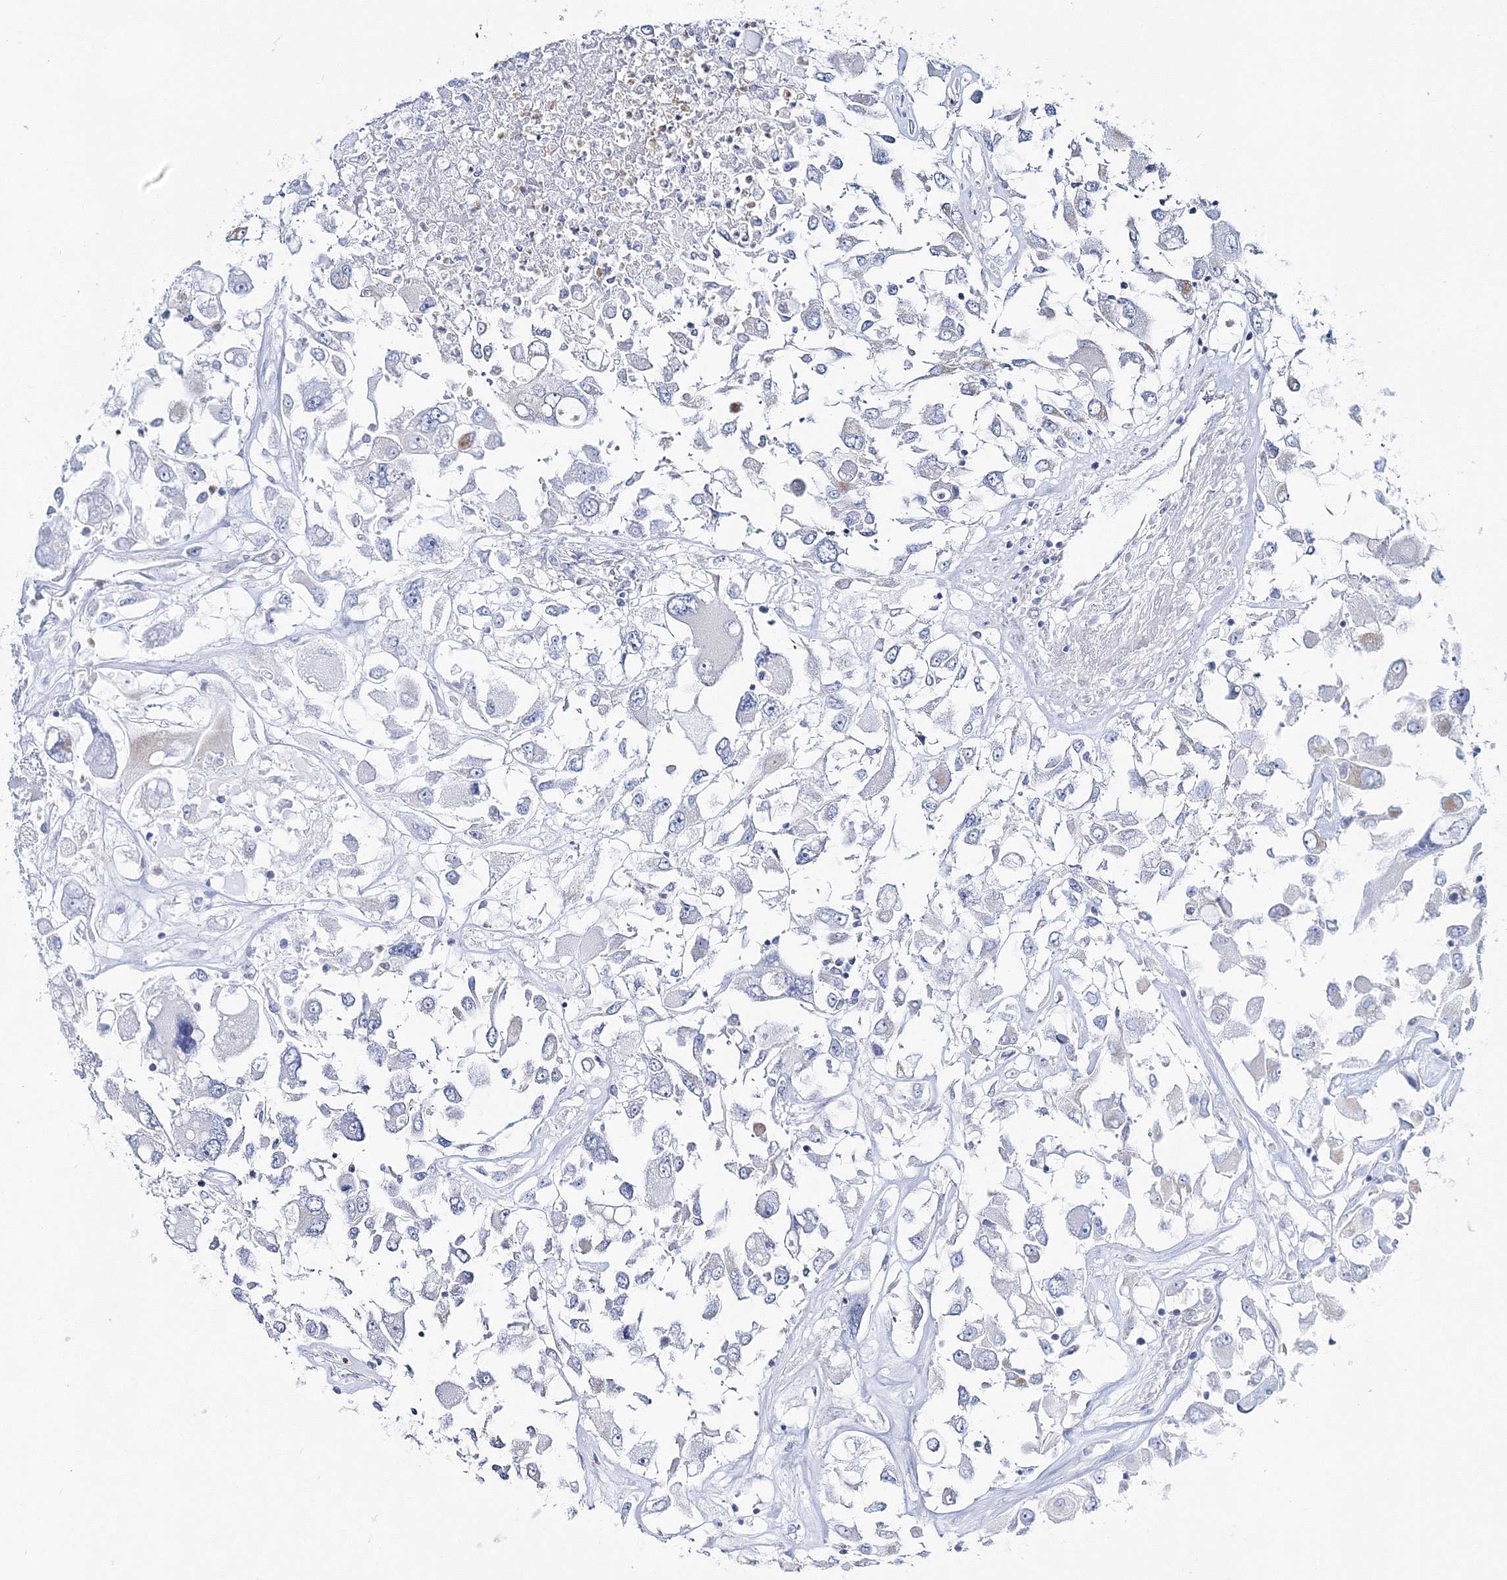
{"staining": {"intensity": "negative", "quantity": "none", "location": "none"}, "tissue": "renal cancer", "cell_type": "Tumor cells", "image_type": "cancer", "snomed": [{"axis": "morphology", "description": "Adenocarcinoma, NOS"}, {"axis": "topography", "description": "Kidney"}], "caption": "An immunohistochemistry (IHC) photomicrograph of renal cancer (adenocarcinoma) is shown. There is no staining in tumor cells of renal cancer (adenocarcinoma). Brightfield microscopy of IHC stained with DAB (brown) and hematoxylin (blue), captured at high magnification.", "gene": "HIBCH", "patient": {"sex": "female", "age": 52}}